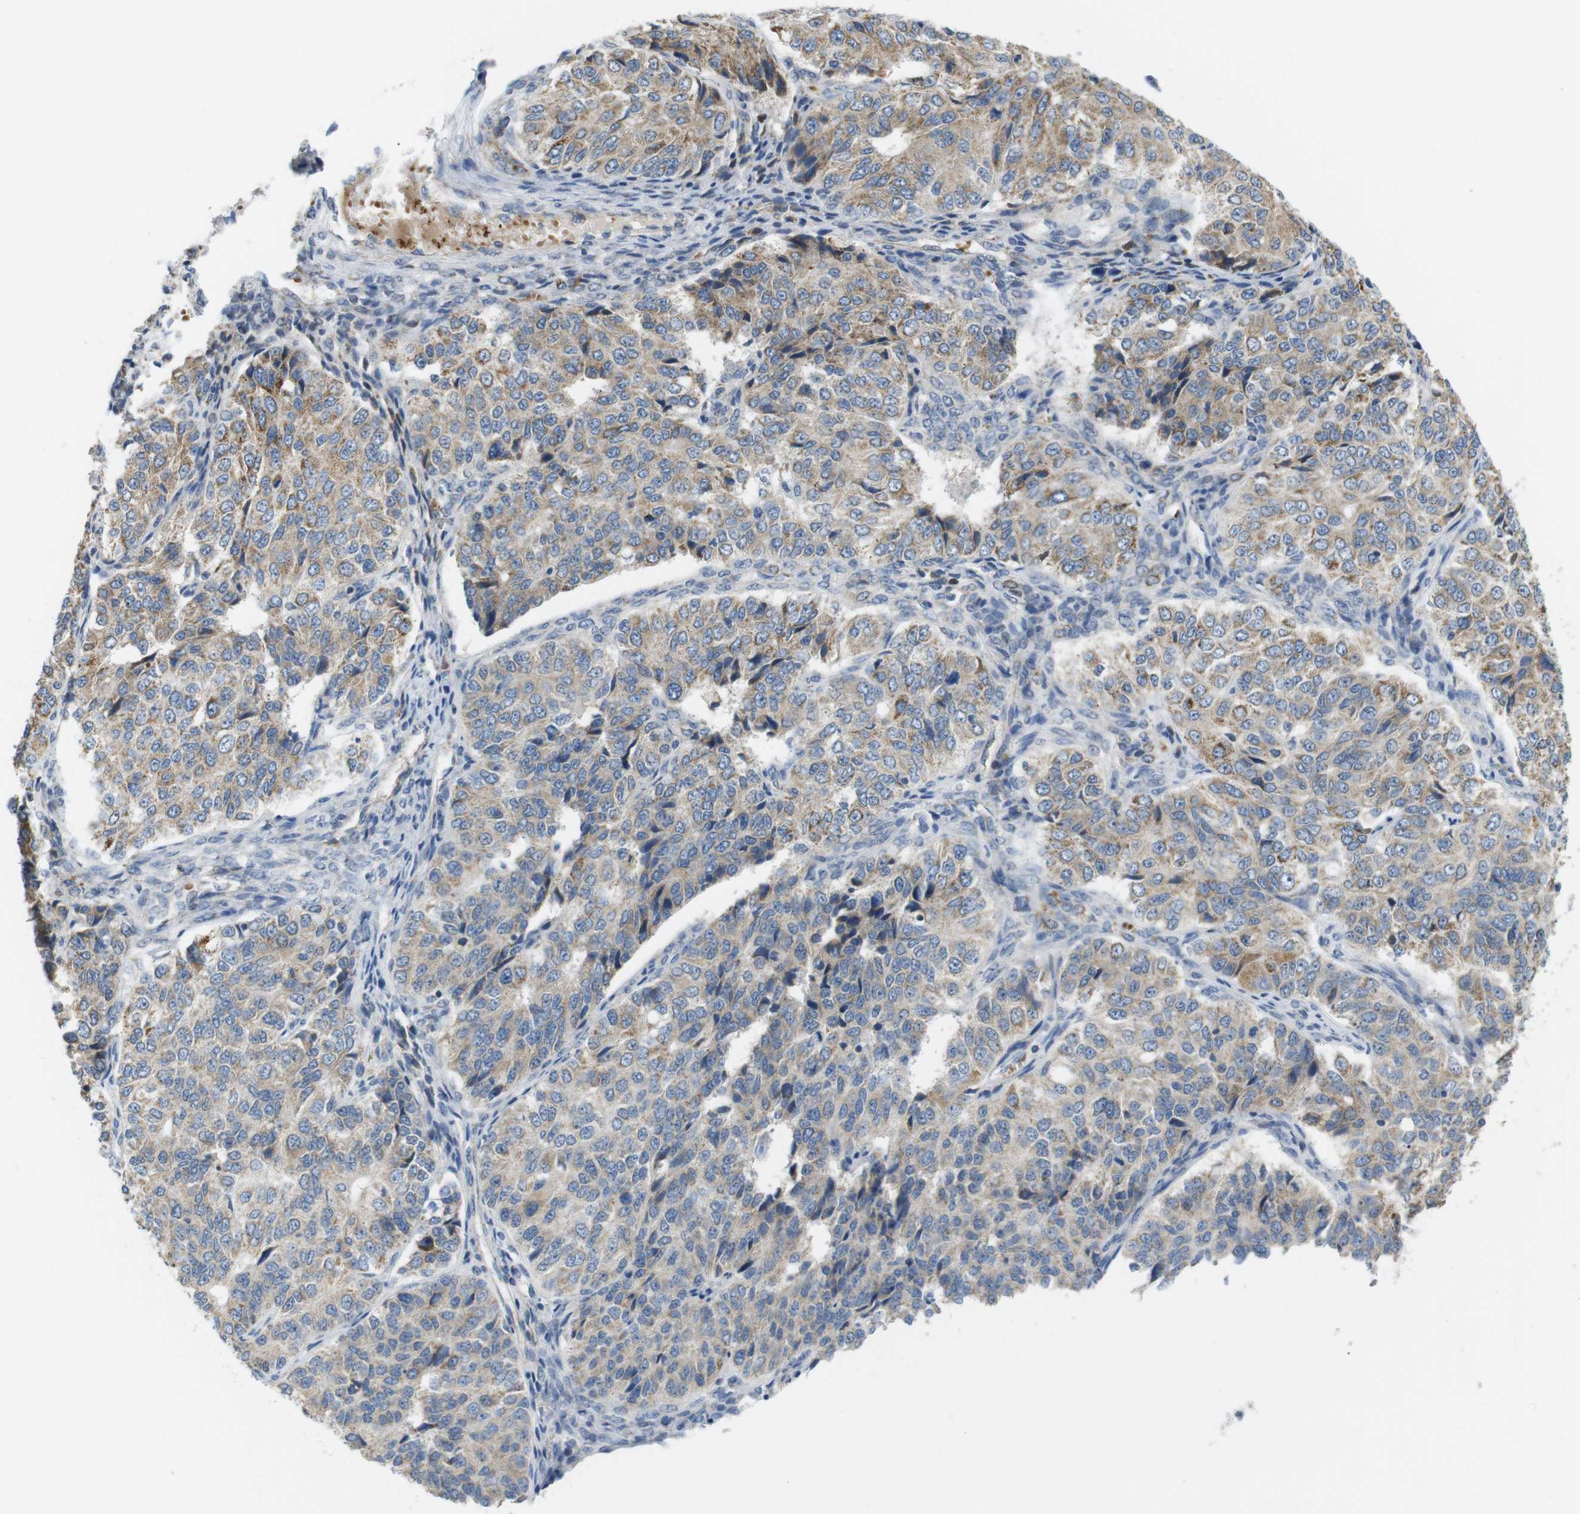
{"staining": {"intensity": "moderate", "quantity": ">75%", "location": "cytoplasmic/membranous"}, "tissue": "ovarian cancer", "cell_type": "Tumor cells", "image_type": "cancer", "snomed": [{"axis": "morphology", "description": "Carcinoma, endometroid"}, {"axis": "topography", "description": "Ovary"}], "caption": "About >75% of tumor cells in ovarian endometroid carcinoma demonstrate moderate cytoplasmic/membranous protein staining as visualized by brown immunohistochemical staining.", "gene": "MARCHF1", "patient": {"sex": "female", "age": 51}}